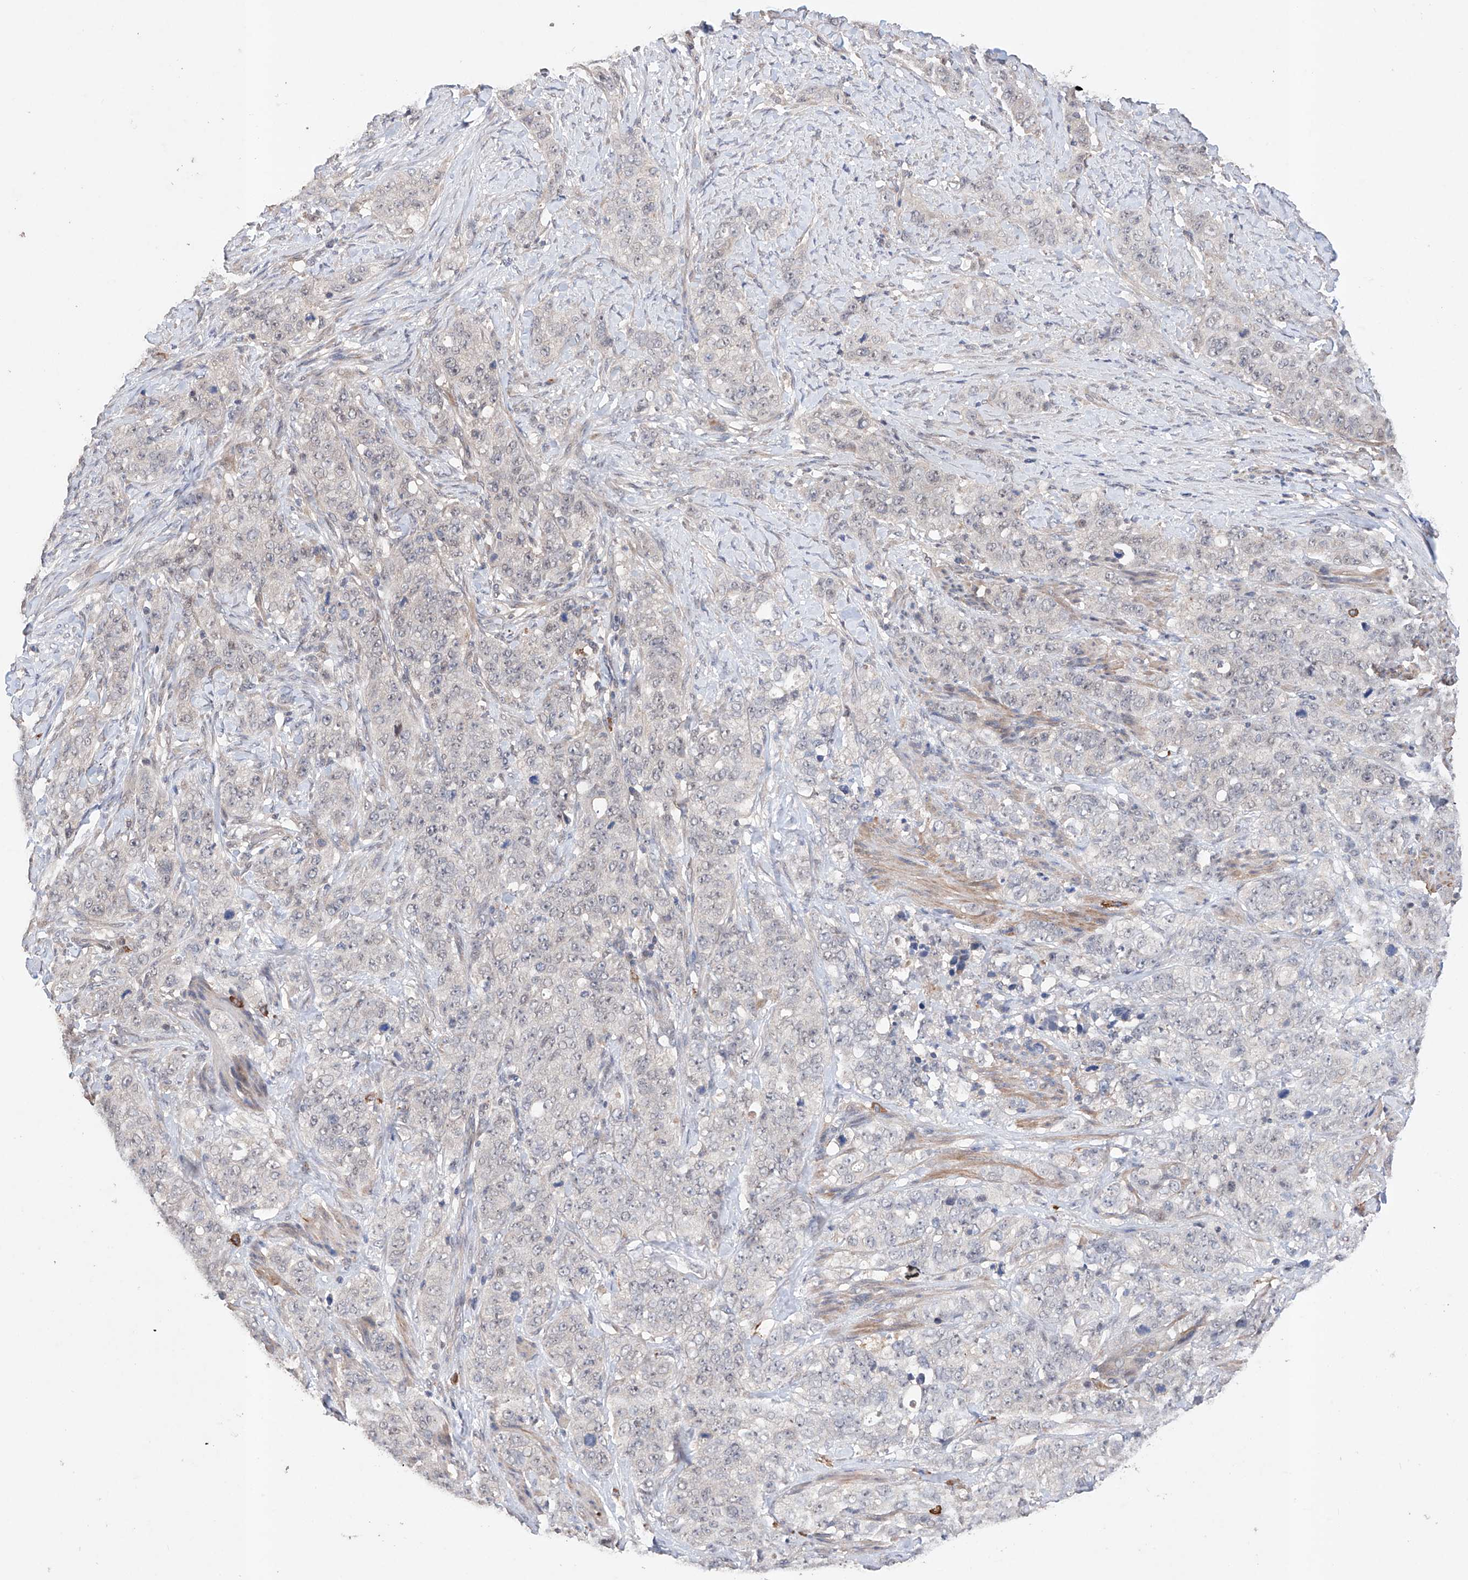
{"staining": {"intensity": "negative", "quantity": "none", "location": "none"}, "tissue": "stomach cancer", "cell_type": "Tumor cells", "image_type": "cancer", "snomed": [{"axis": "morphology", "description": "Adenocarcinoma, NOS"}, {"axis": "topography", "description": "Stomach"}], "caption": "High power microscopy photomicrograph of an immunohistochemistry photomicrograph of stomach cancer (adenocarcinoma), revealing no significant staining in tumor cells.", "gene": "AFG1L", "patient": {"sex": "male", "age": 48}}